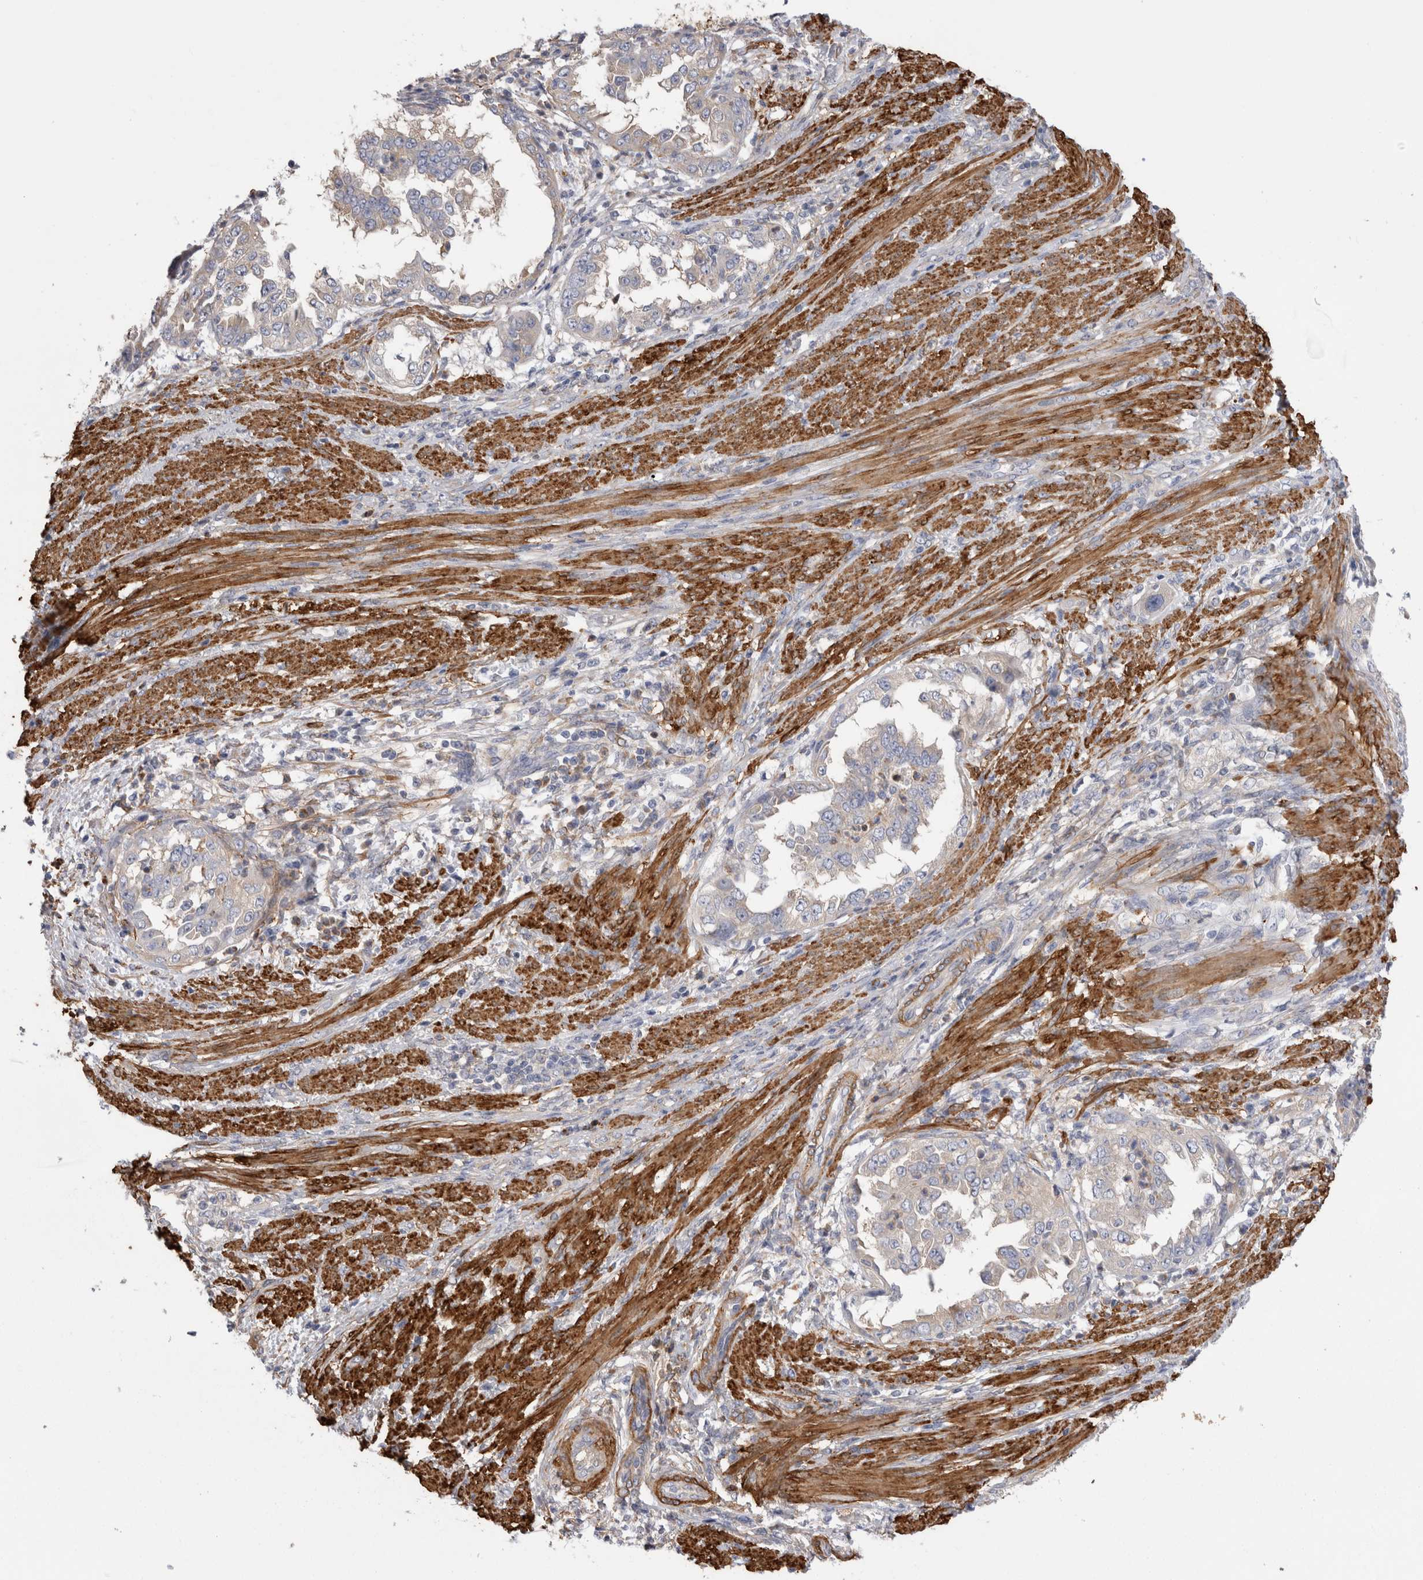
{"staining": {"intensity": "negative", "quantity": "none", "location": "none"}, "tissue": "endometrial cancer", "cell_type": "Tumor cells", "image_type": "cancer", "snomed": [{"axis": "morphology", "description": "Adenocarcinoma, NOS"}, {"axis": "topography", "description": "Endometrium"}], "caption": "There is no significant expression in tumor cells of endometrial adenocarcinoma.", "gene": "EPRS1", "patient": {"sex": "female", "age": 85}}